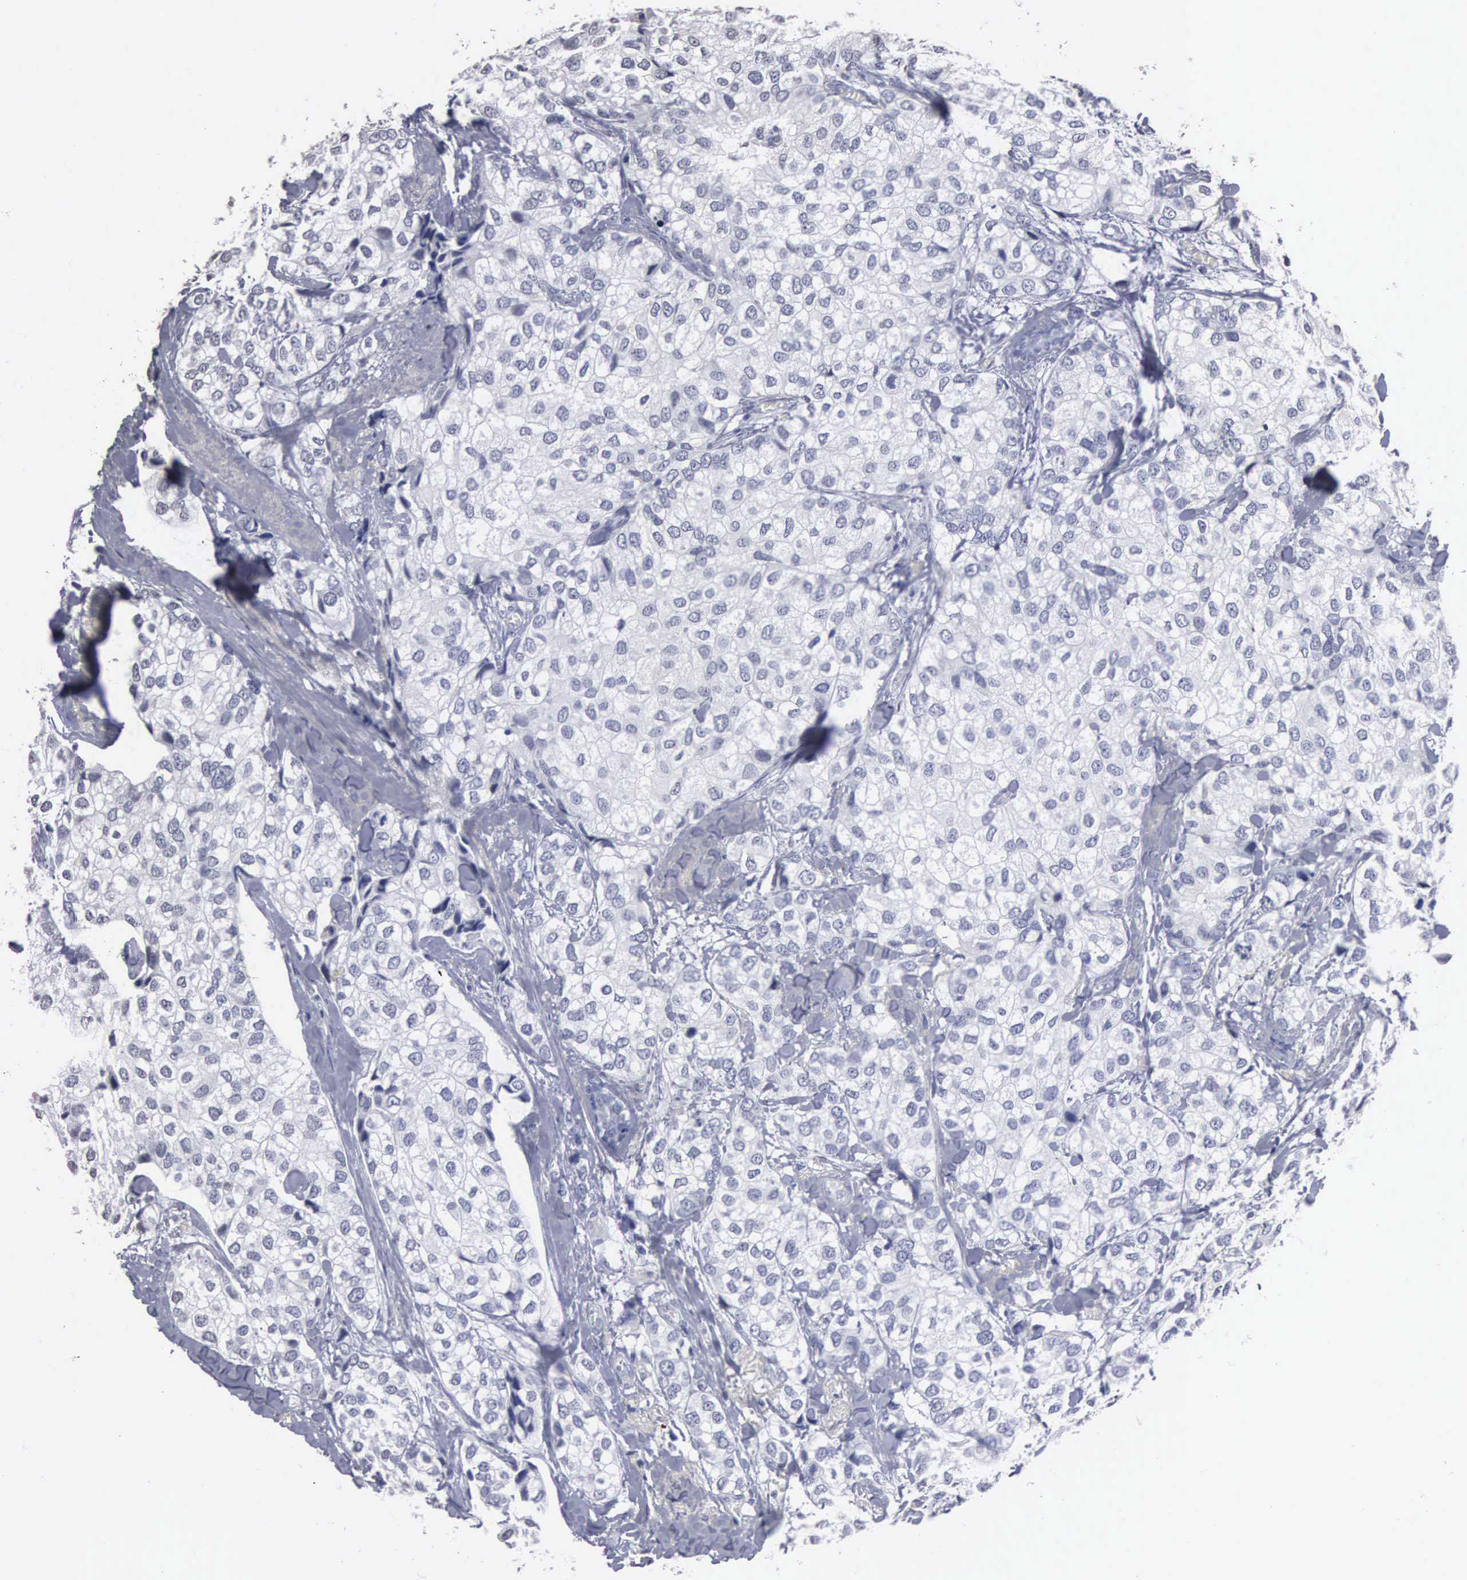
{"staining": {"intensity": "negative", "quantity": "none", "location": "none"}, "tissue": "breast cancer", "cell_type": "Tumor cells", "image_type": "cancer", "snomed": [{"axis": "morphology", "description": "Duct carcinoma"}, {"axis": "topography", "description": "Breast"}], "caption": "Human breast cancer stained for a protein using immunohistochemistry demonstrates no positivity in tumor cells.", "gene": "UPB1", "patient": {"sex": "female", "age": 68}}